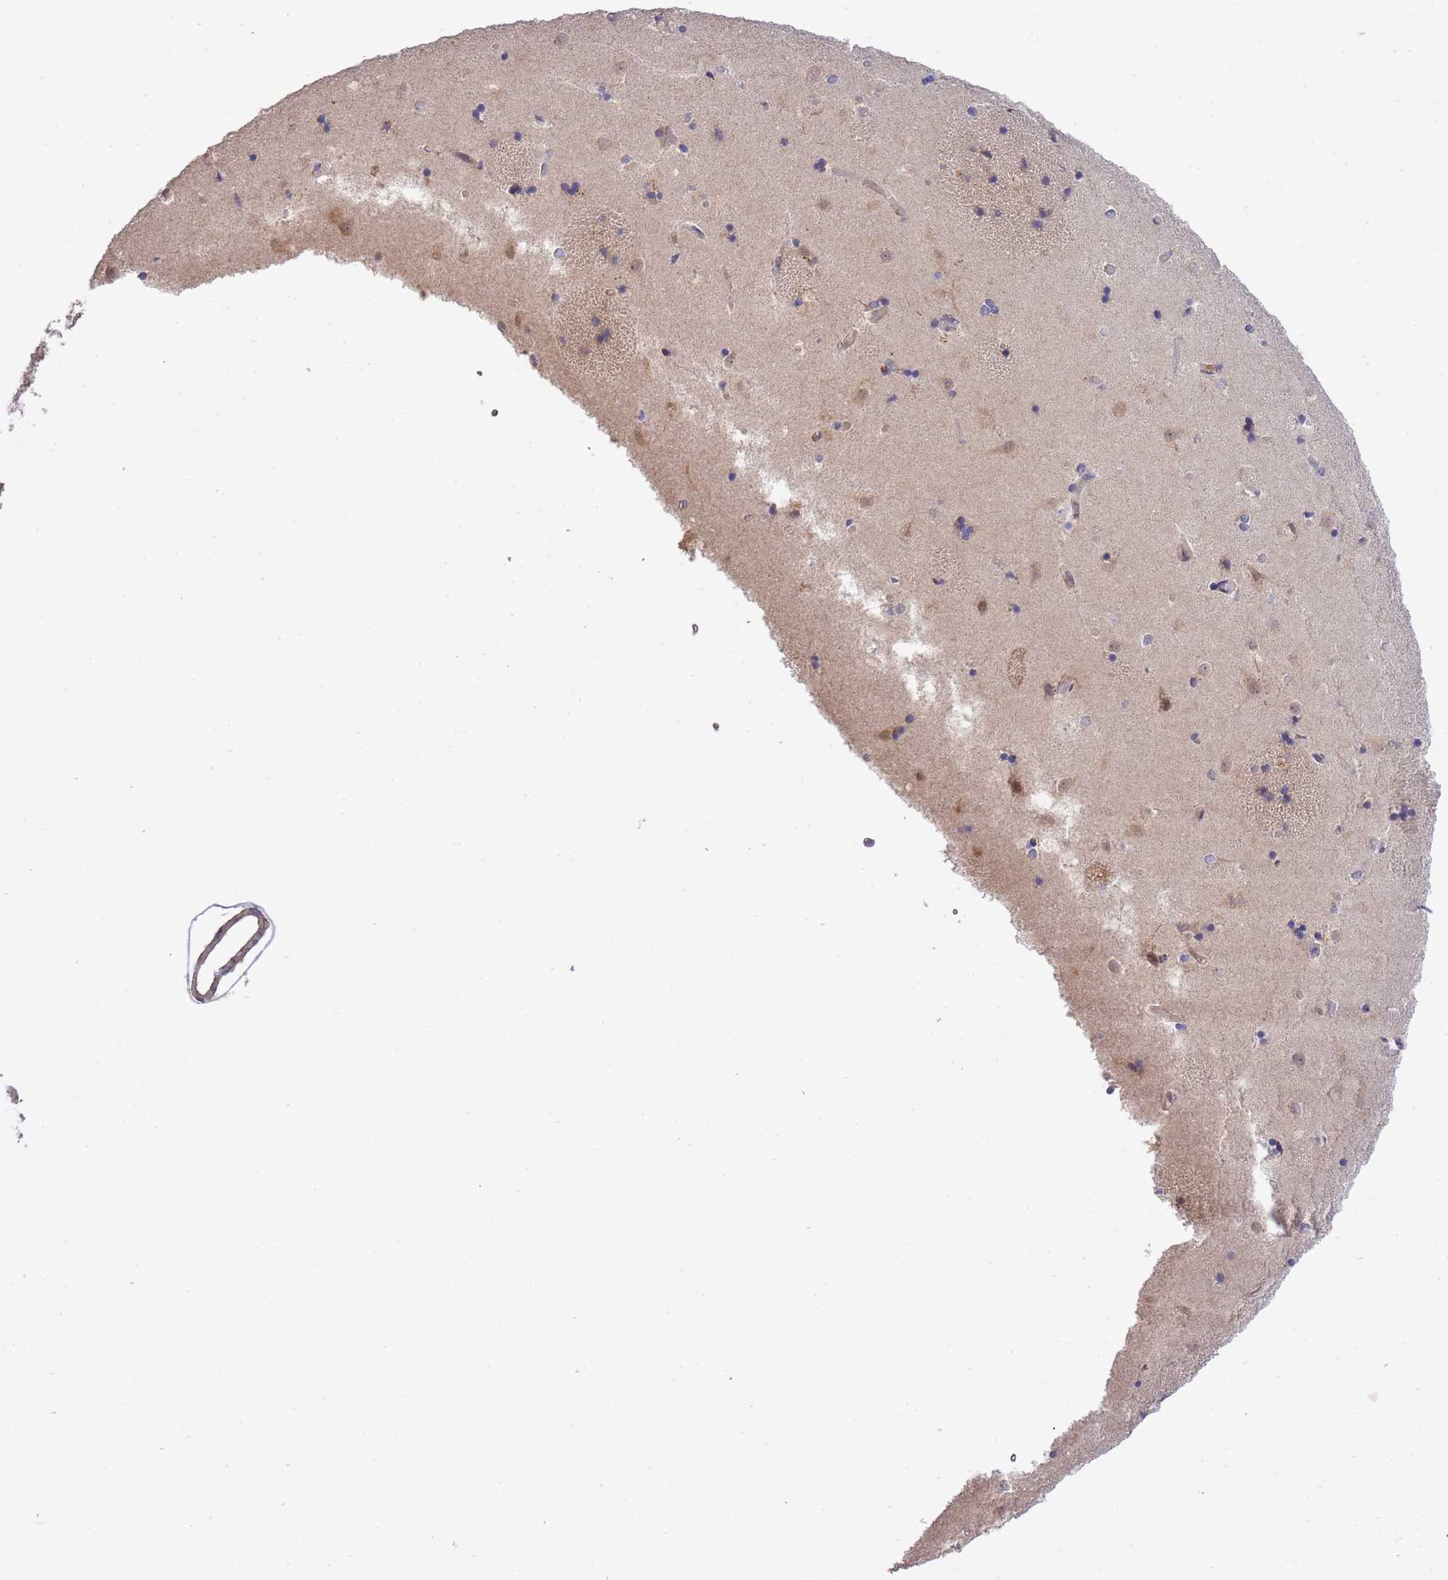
{"staining": {"intensity": "negative", "quantity": "none", "location": "none"}, "tissue": "caudate", "cell_type": "Glial cells", "image_type": "normal", "snomed": [{"axis": "morphology", "description": "Normal tissue, NOS"}, {"axis": "topography", "description": "Lateral ventricle wall"}], "caption": "Human caudate stained for a protein using immunohistochemistry exhibits no staining in glial cells.", "gene": "EIF2B2", "patient": {"sex": "female", "age": 52}}